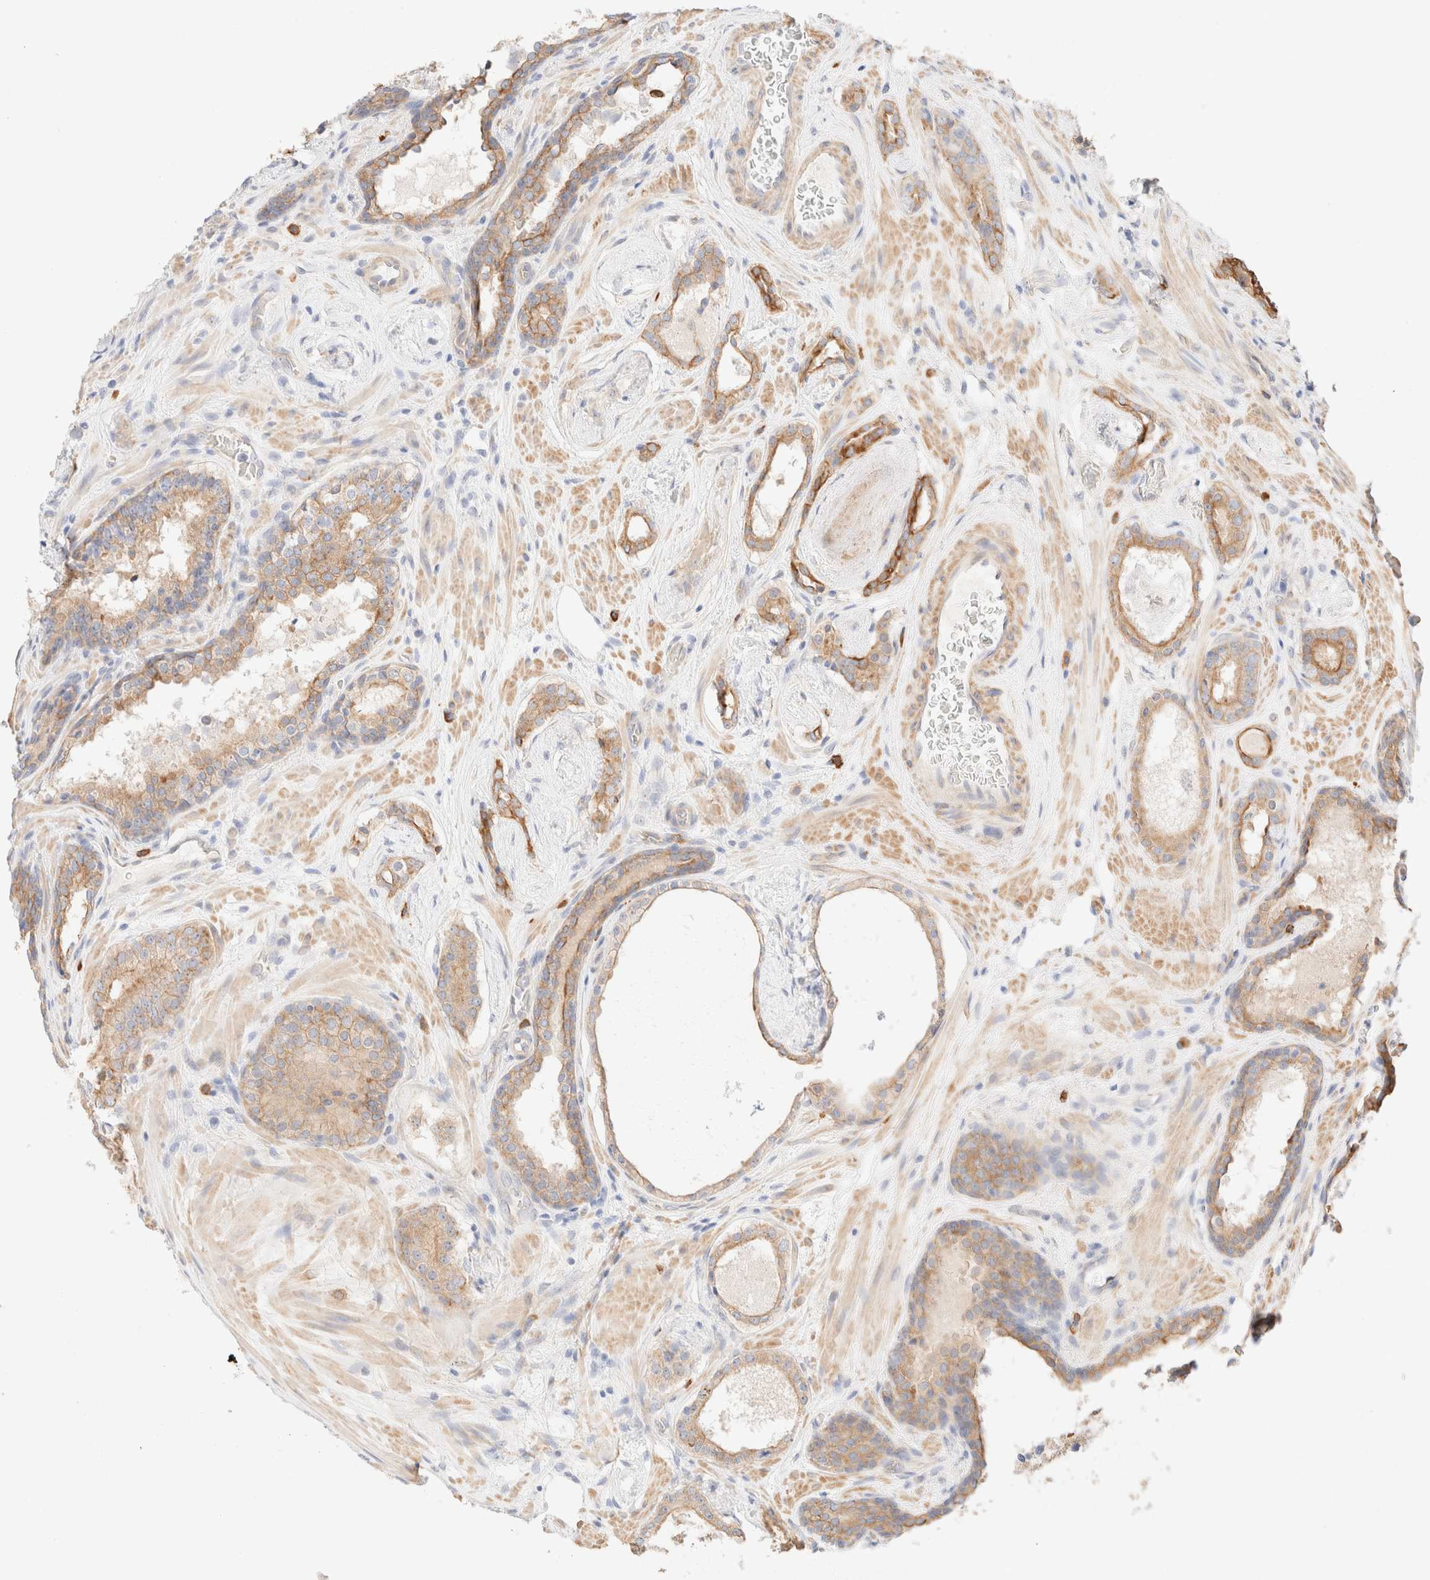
{"staining": {"intensity": "moderate", "quantity": "25%-75%", "location": "cytoplasmic/membranous"}, "tissue": "prostate cancer", "cell_type": "Tumor cells", "image_type": "cancer", "snomed": [{"axis": "morphology", "description": "Adenocarcinoma, High grade"}, {"axis": "topography", "description": "Prostate"}], "caption": "An immunohistochemistry (IHC) micrograph of tumor tissue is shown. Protein staining in brown shows moderate cytoplasmic/membranous positivity in prostate cancer (high-grade adenocarcinoma) within tumor cells. (Brightfield microscopy of DAB IHC at high magnification).", "gene": "NIBAN2", "patient": {"sex": "male", "age": 56}}